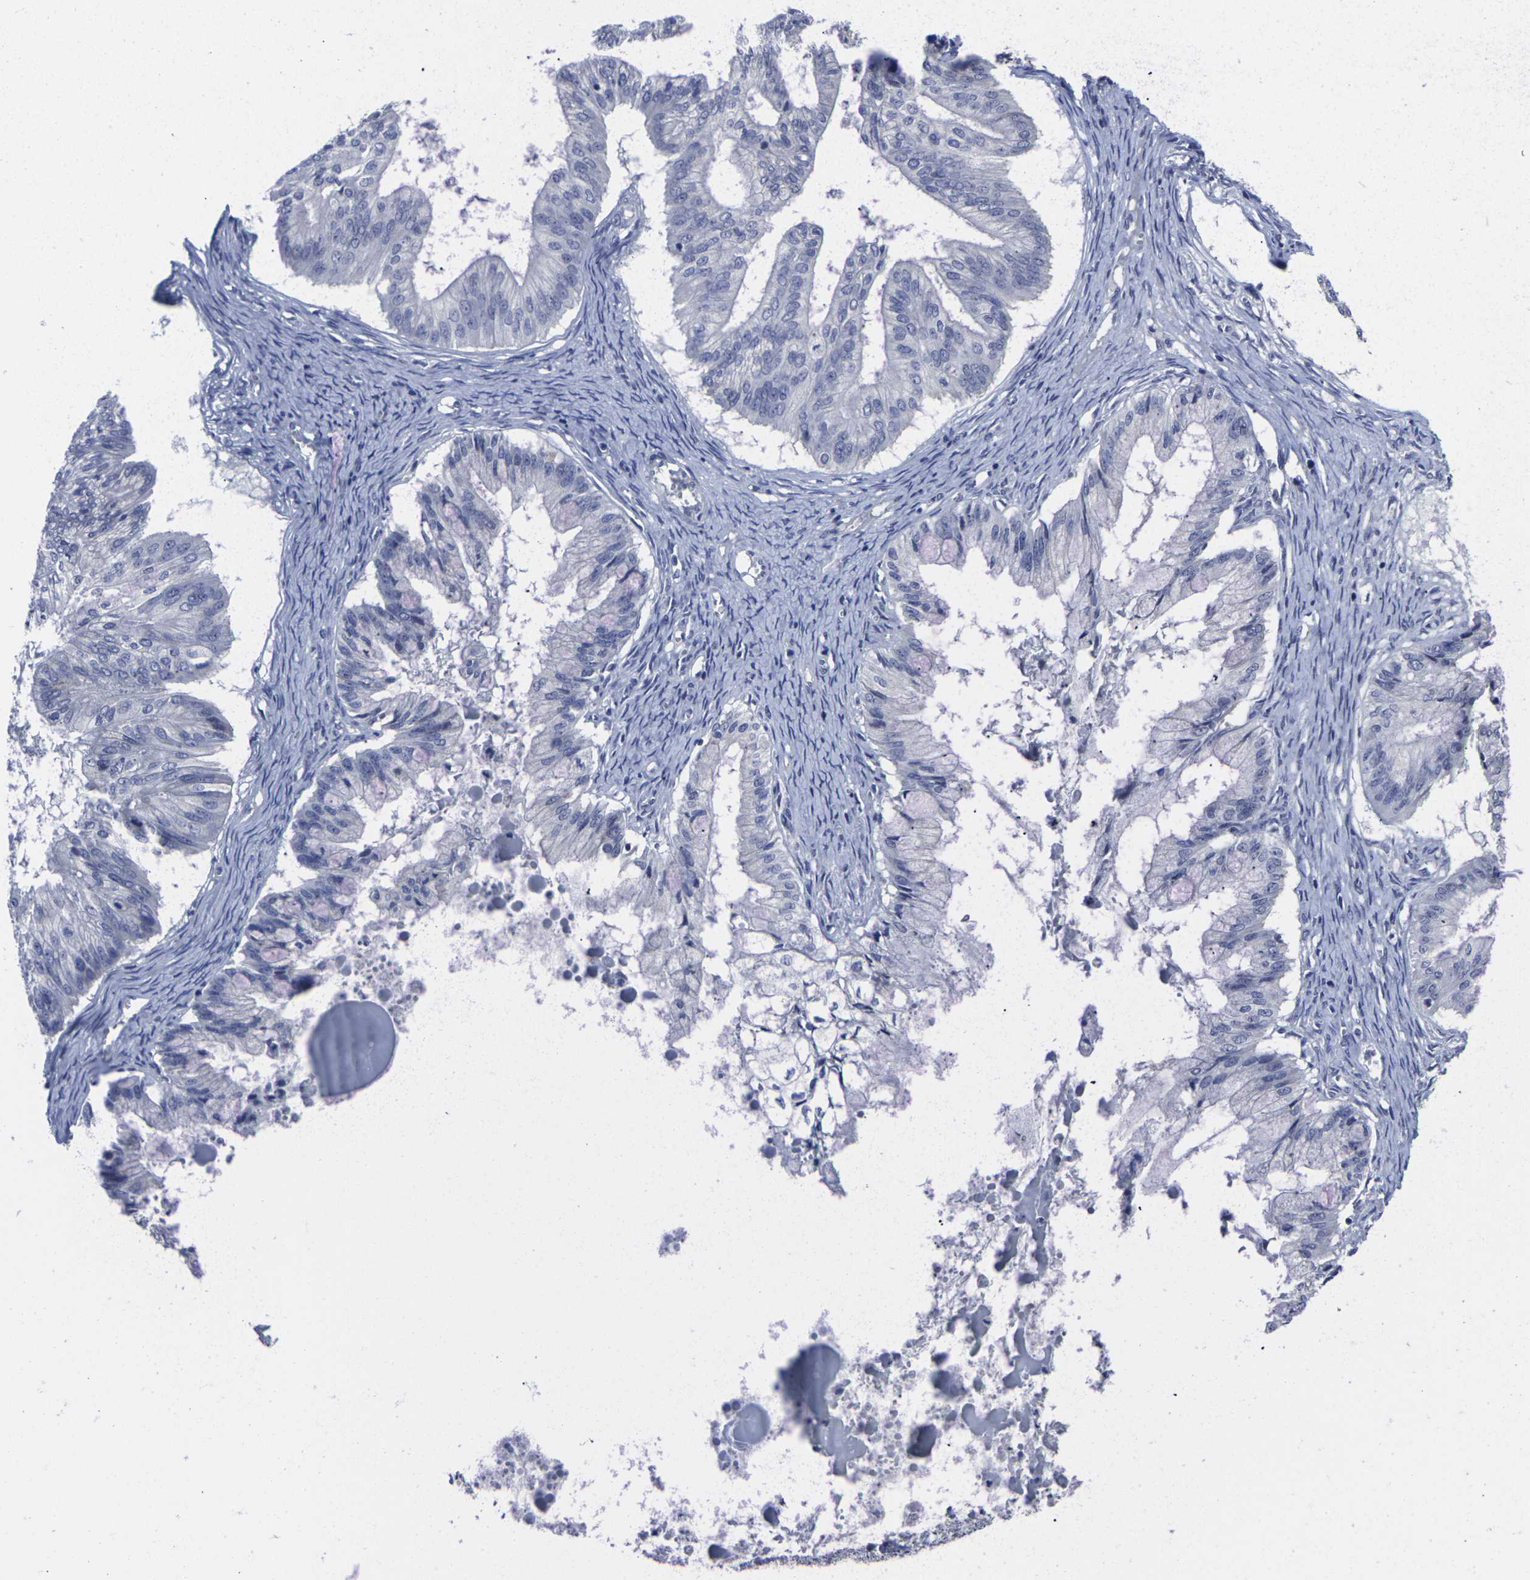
{"staining": {"intensity": "negative", "quantity": "none", "location": "none"}, "tissue": "ovarian cancer", "cell_type": "Tumor cells", "image_type": "cancer", "snomed": [{"axis": "morphology", "description": "Cystadenocarcinoma, mucinous, NOS"}, {"axis": "topography", "description": "Ovary"}], "caption": "Immunohistochemical staining of ovarian cancer demonstrates no significant positivity in tumor cells.", "gene": "MSANTD4", "patient": {"sex": "female", "age": 57}}